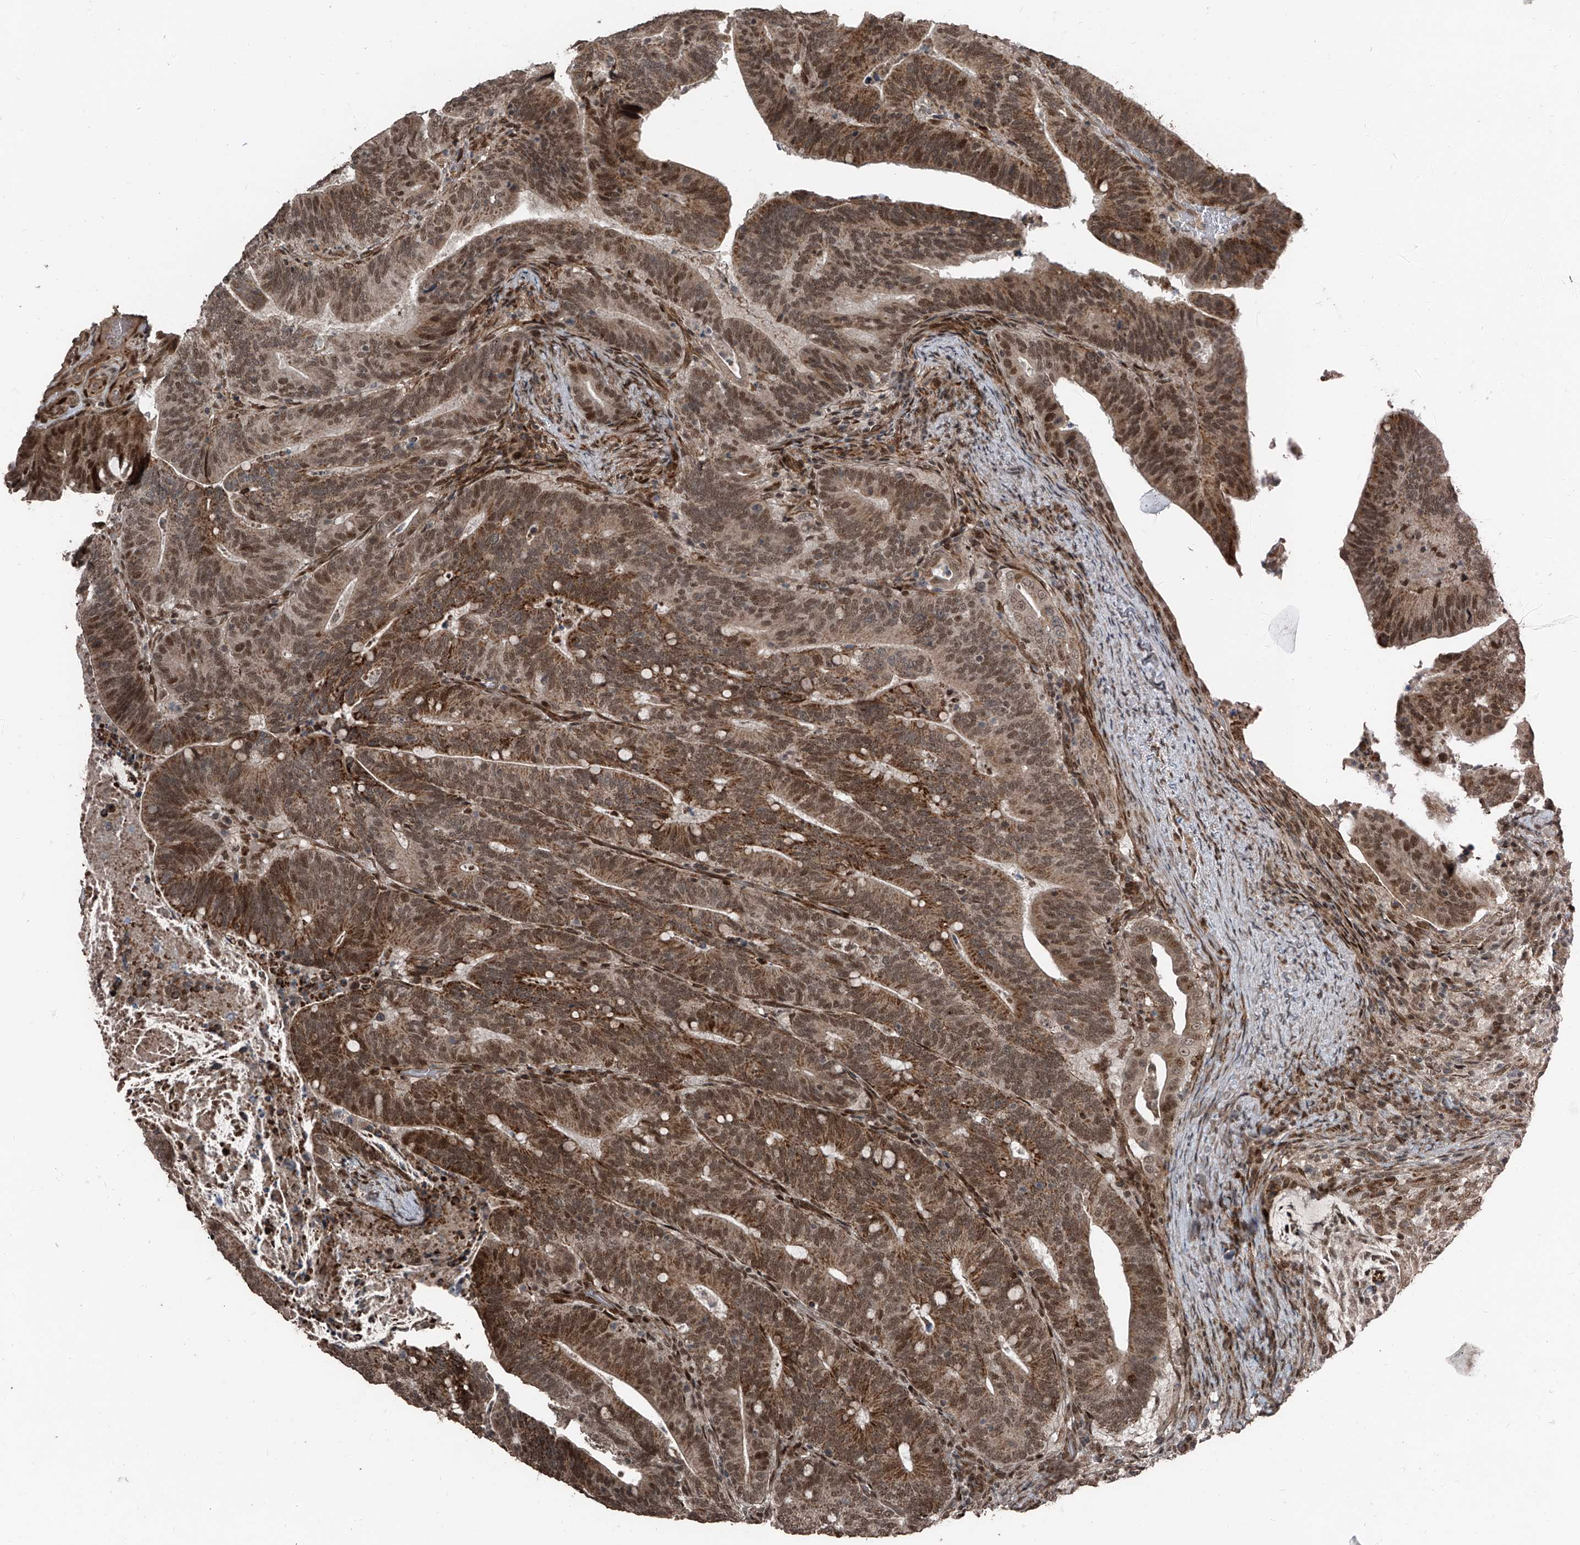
{"staining": {"intensity": "moderate", "quantity": ">75%", "location": "cytoplasmic/membranous,nuclear"}, "tissue": "colorectal cancer", "cell_type": "Tumor cells", "image_type": "cancer", "snomed": [{"axis": "morphology", "description": "Adenocarcinoma, NOS"}, {"axis": "topography", "description": "Colon"}], "caption": "Human colorectal cancer stained with a protein marker shows moderate staining in tumor cells.", "gene": "ZNF570", "patient": {"sex": "female", "age": 66}}